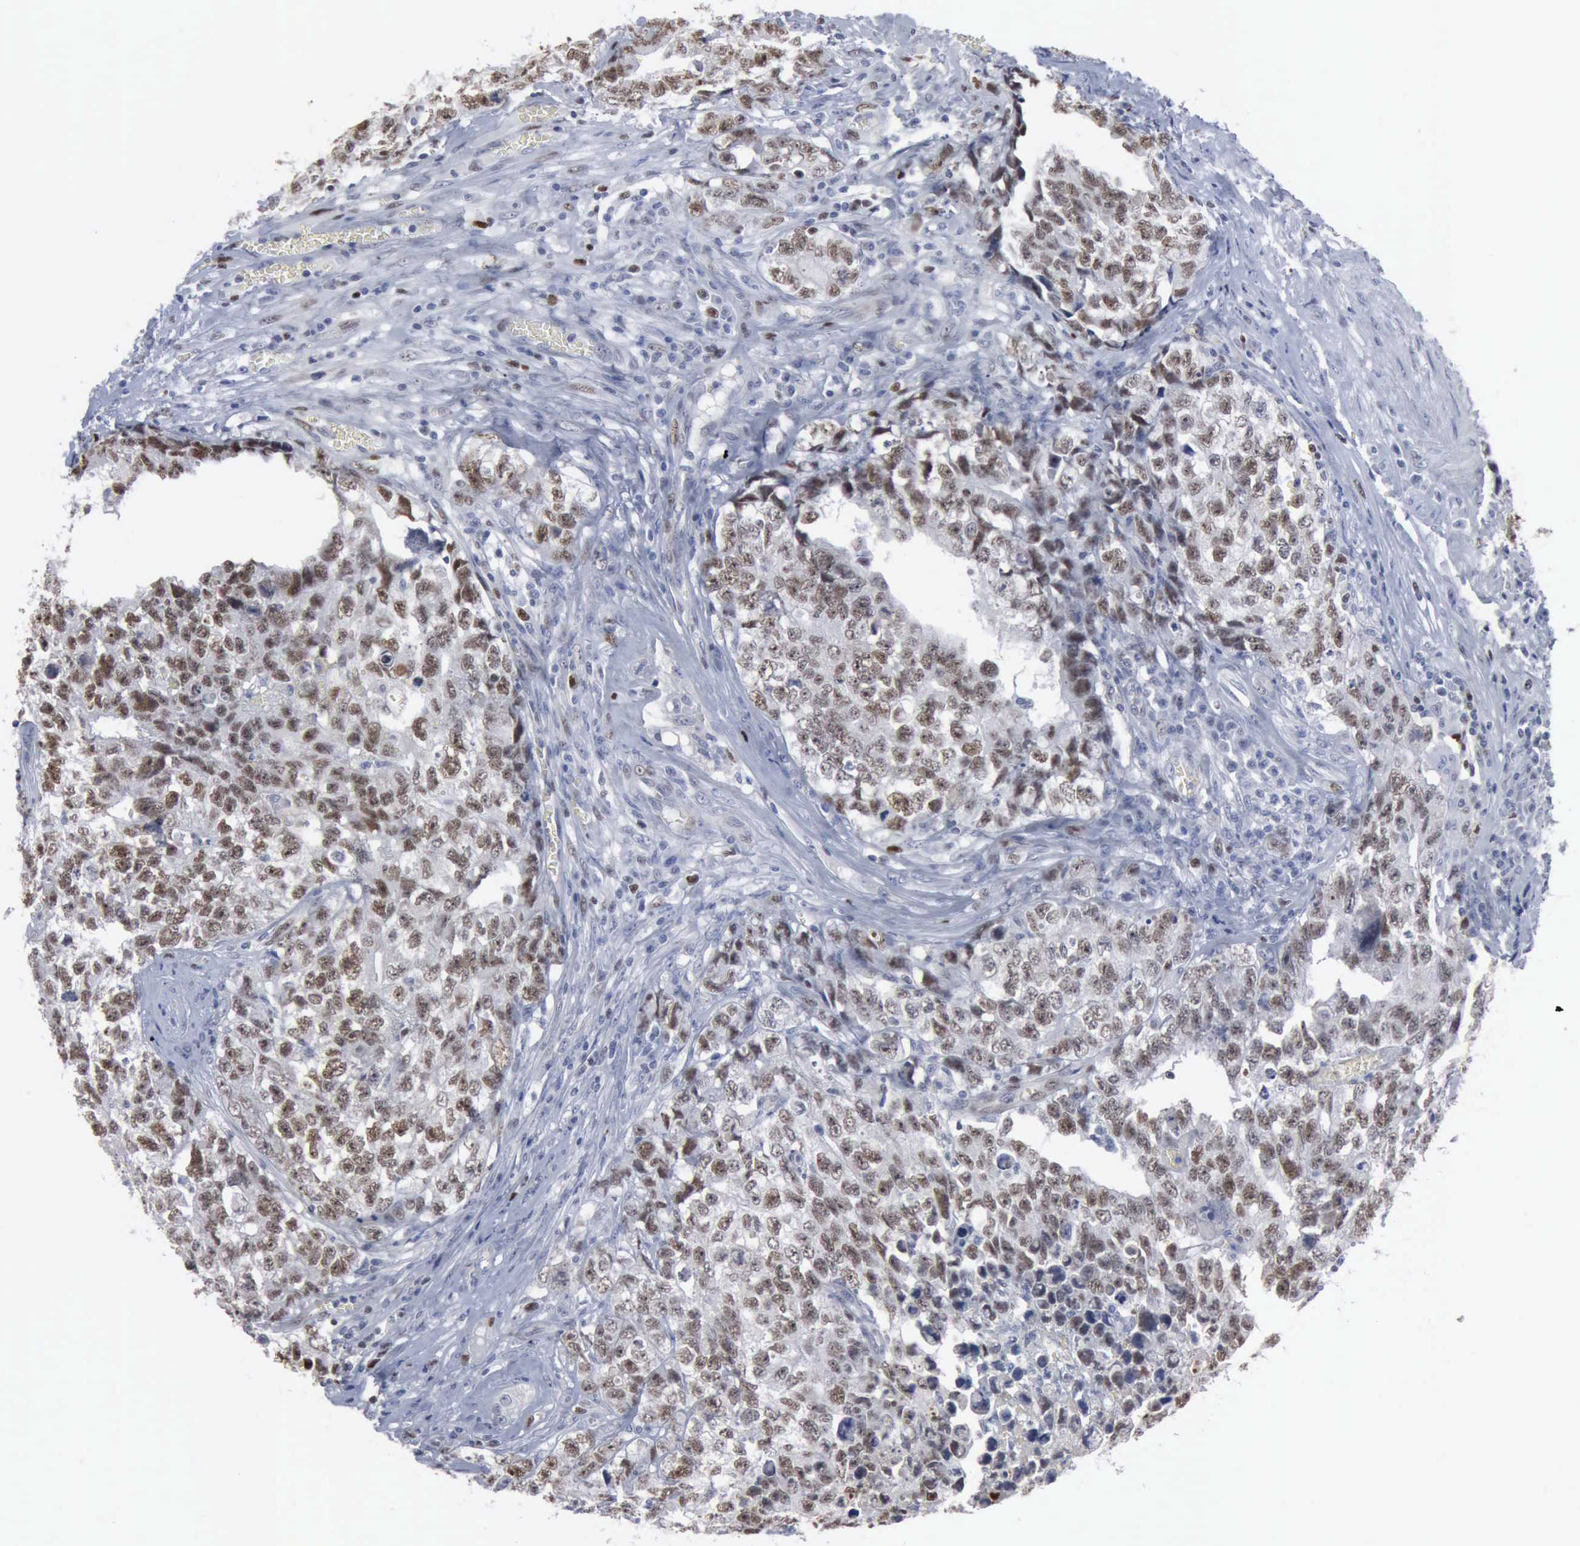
{"staining": {"intensity": "strong", "quantity": "<25%", "location": "nuclear"}, "tissue": "testis cancer", "cell_type": "Tumor cells", "image_type": "cancer", "snomed": [{"axis": "morphology", "description": "Carcinoma, Embryonal, NOS"}, {"axis": "topography", "description": "Testis"}], "caption": "A brown stain labels strong nuclear staining of a protein in testis embryonal carcinoma tumor cells. (DAB = brown stain, brightfield microscopy at high magnification).", "gene": "MCM5", "patient": {"sex": "male", "age": 31}}